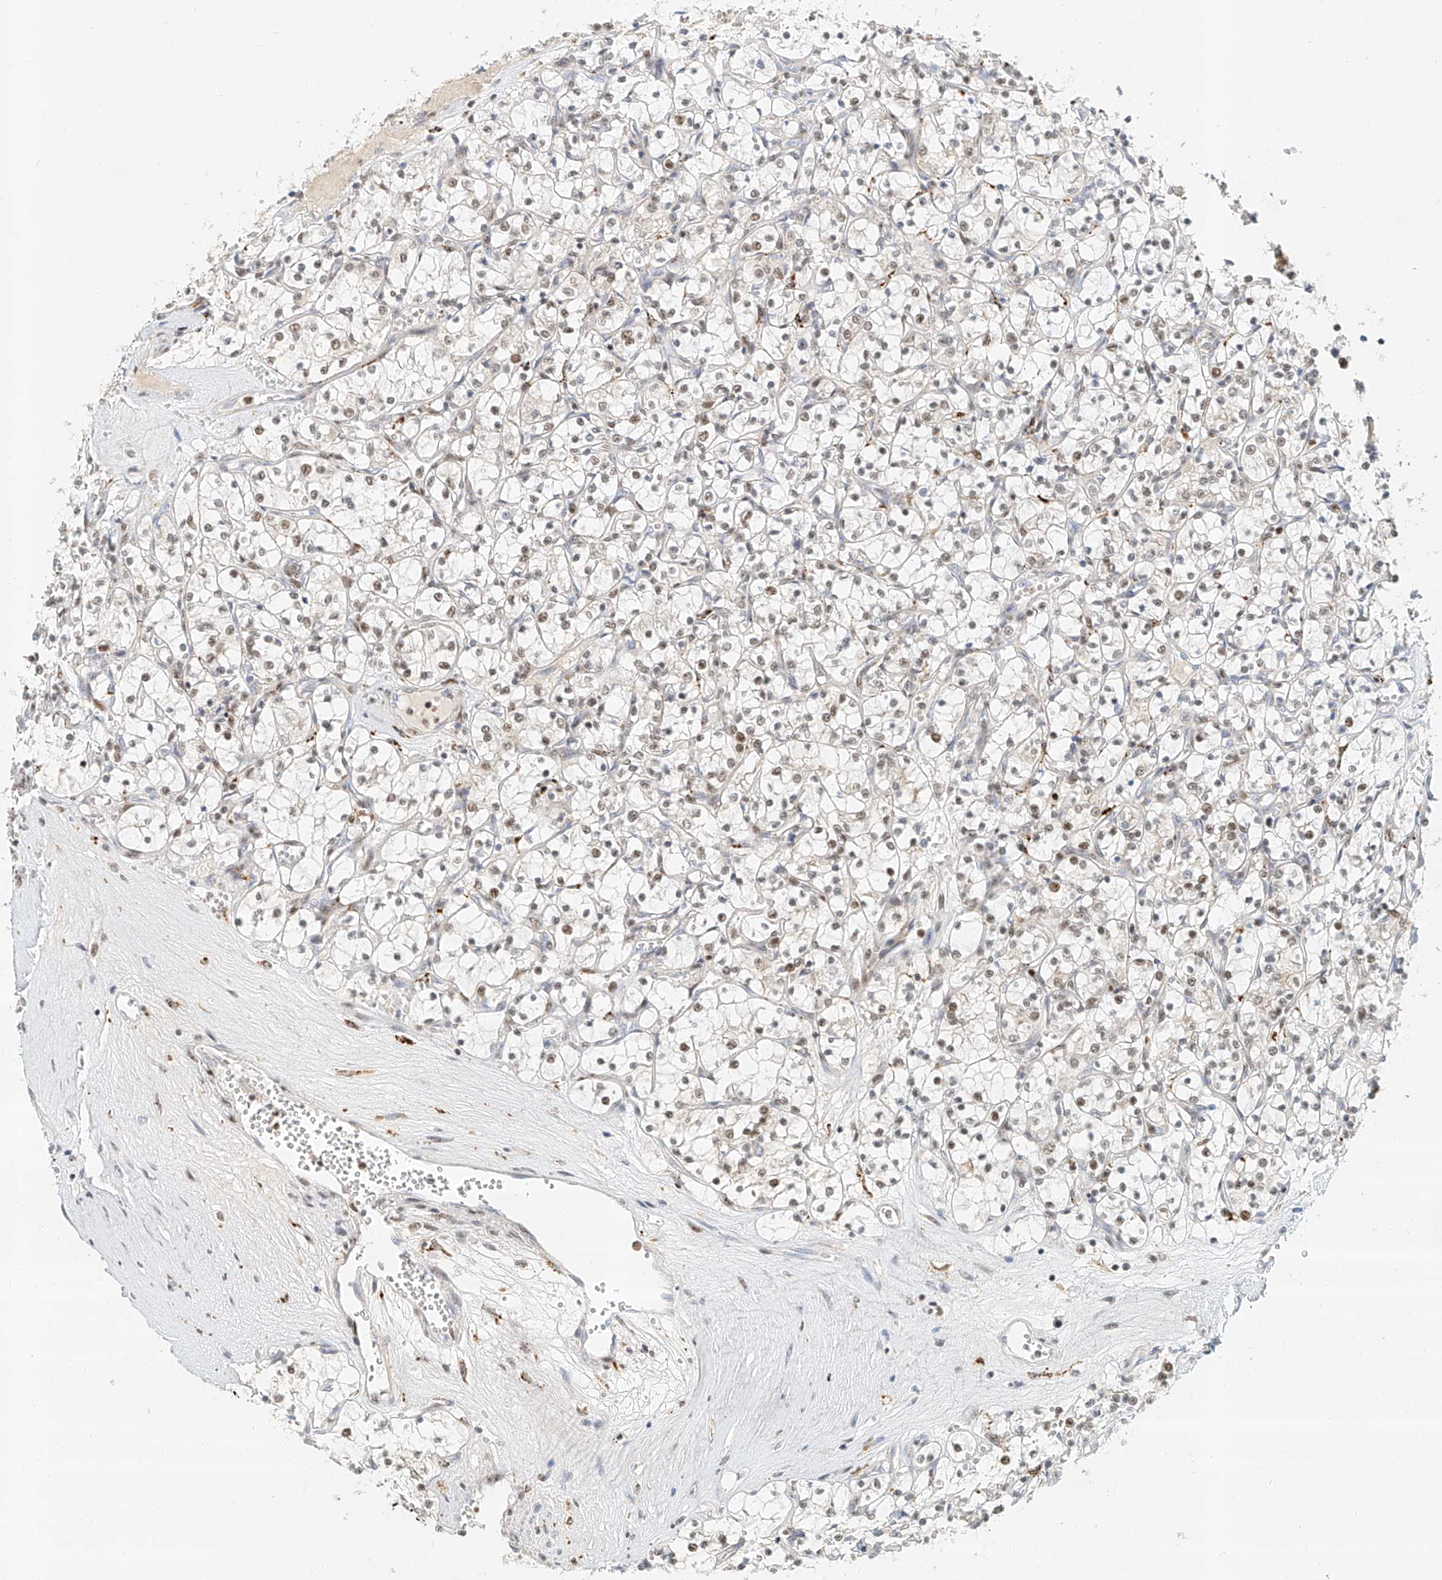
{"staining": {"intensity": "moderate", "quantity": "<25%", "location": "nuclear"}, "tissue": "renal cancer", "cell_type": "Tumor cells", "image_type": "cancer", "snomed": [{"axis": "morphology", "description": "Adenocarcinoma, NOS"}, {"axis": "topography", "description": "Kidney"}], "caption": "This micrograph exhibits adenocarcinoma (renal) stained with immunohistochemistry to label a protein in brown. The nuclear of tumor cells show moderate positivity for the protein. Nuclei are counter-stained blue.", "gene": "CXorf58", "patient": {"sex": "female", "age": 69}}